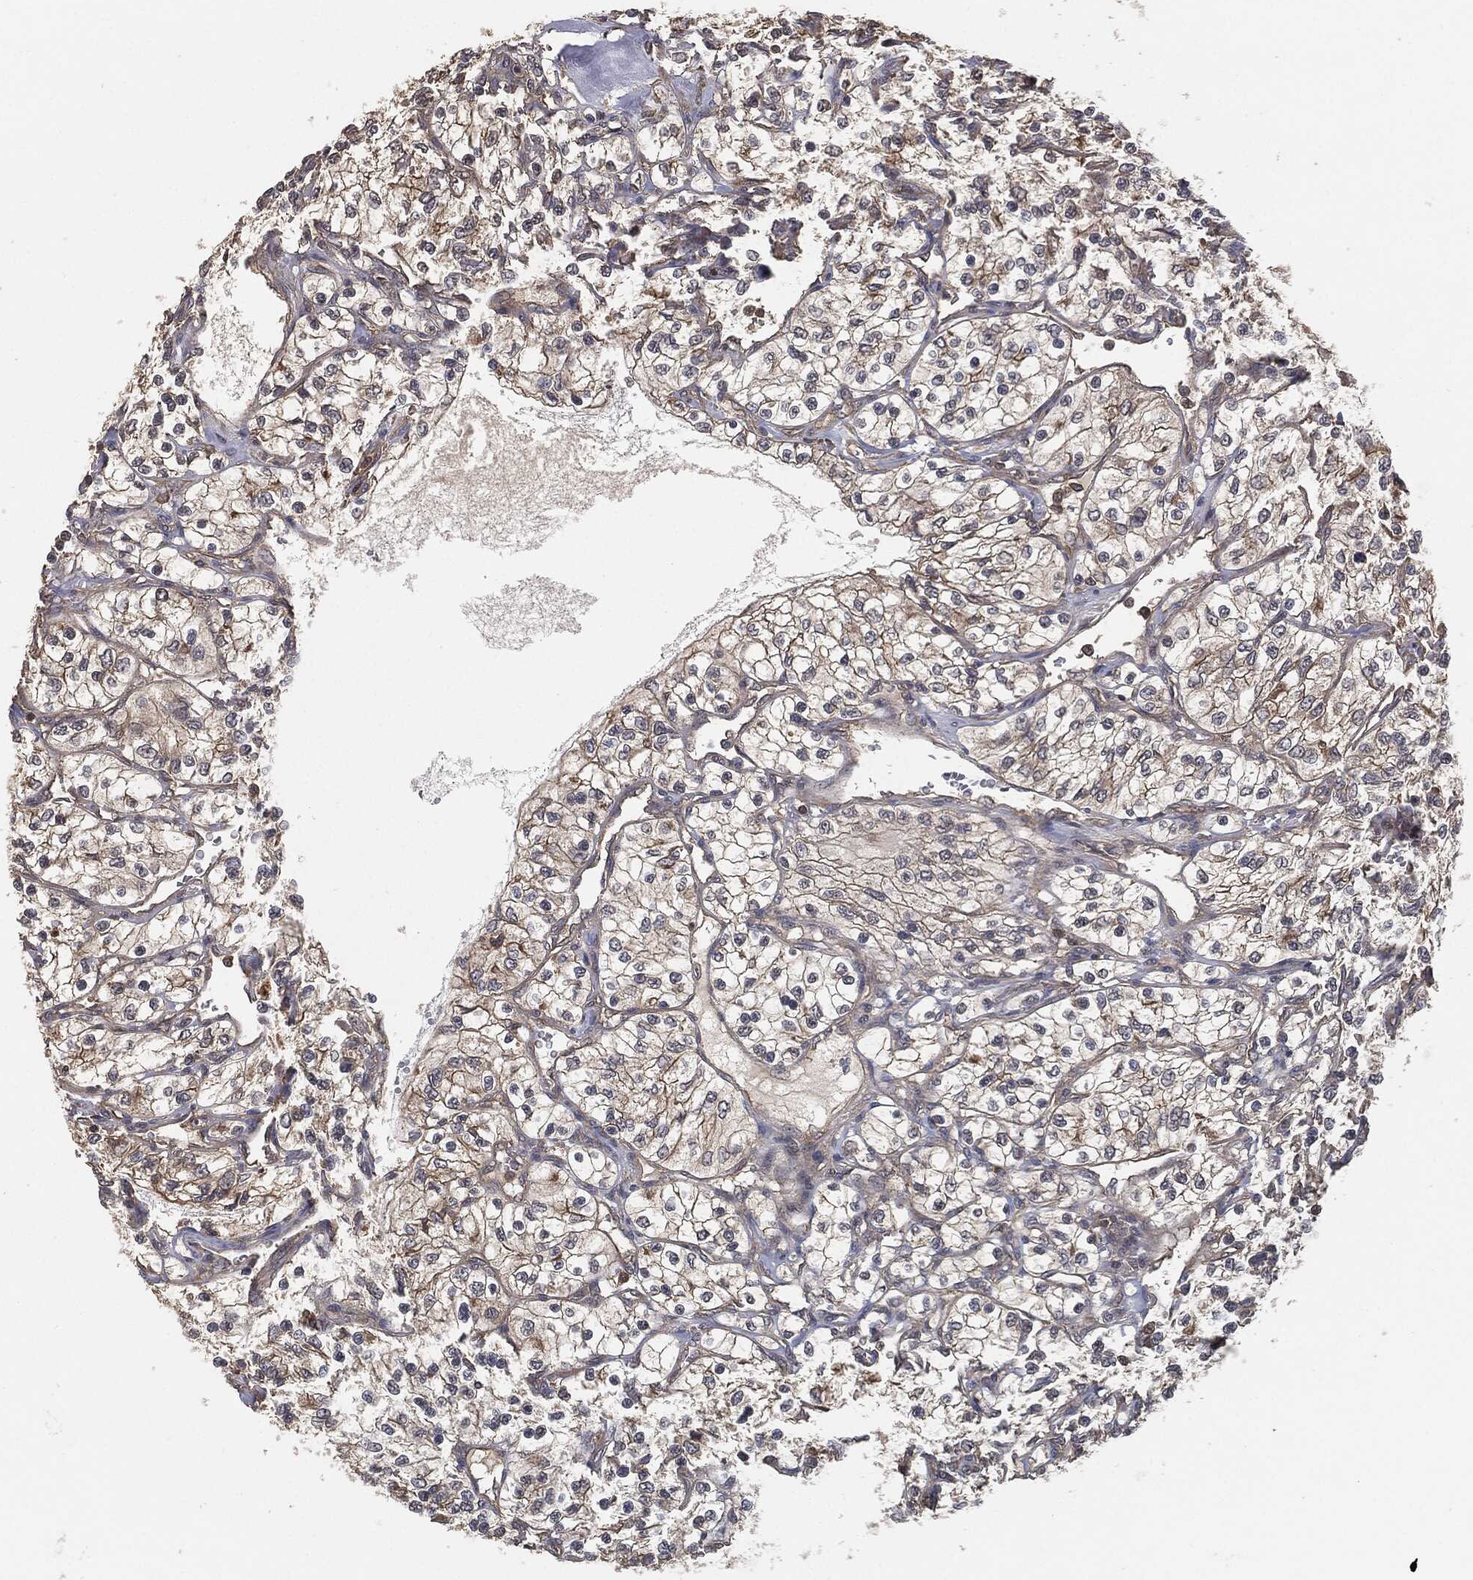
{"staining": {"intensity": "moderate", "quantity": "<25%", "location": "cytoplasmic/membranous"}, "tissue": "renal cancer", "cell_type": "Tumor cells", "image_type": "cancer", "snomed": [{"axis": "morphology", "description": "Adenocarcinoma, NOS"}, {"axis": "topography", "description": "Kidney"}], "caption": "High-magnification brightfield microscopy of renal cancer stained with DAB (brown) and counterstained with hematoxylin (blue). tumor cells exhibit moderate cytoplasmic/membranous staining is seen in about<25% of cells. The protein is stained brown, and the nuclei are stained in blue (DAB IHC with brightfield microscopy, high magnification).", "gene": "ERBIN", "patient": {"sex": "female", "age": 69}}